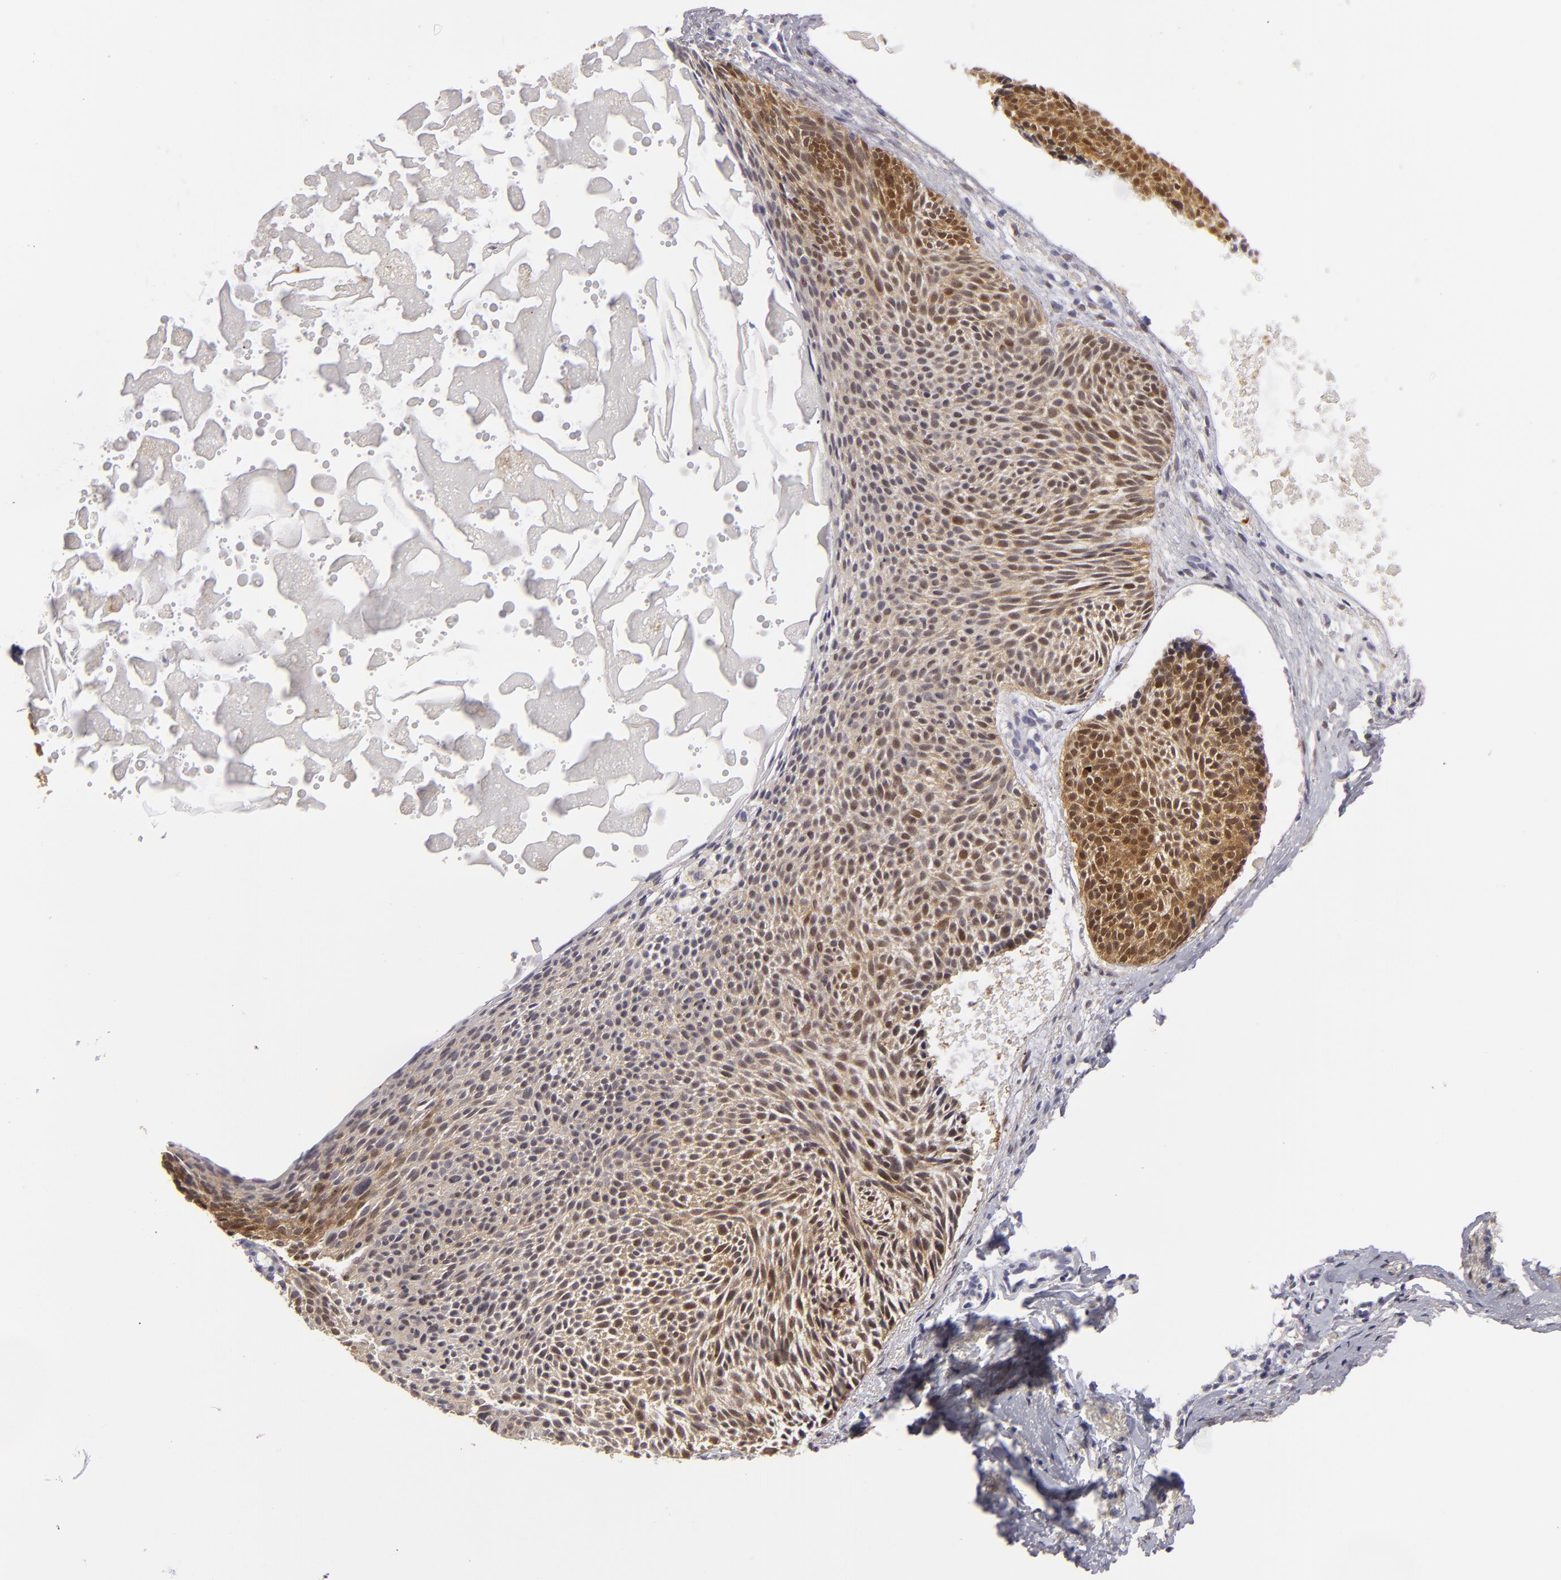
{"staining": {"intensity": "moderate", "quantity": "25%-75%", "location": "cytoplasmic/membranous,nuclear"}, "tissue": "skin cancer", "cell_type": "Tumor cells", "image_type": "cancer", "snomed": [{"axis": "morphology", "description": "Basal cell carcinoma"}, {"axis": "topography", "description": "Skin"}], "caption": "DAB (3,3'-diaminobenzidine) immunohistochemical staining of skin cancer exhibits moderate cytoplasmic/membranous and nuclear protein expression in approximately 25%-75% of tumor cells.", "gene": "EFS", "patient": {"sex": "male", "age": 84}}